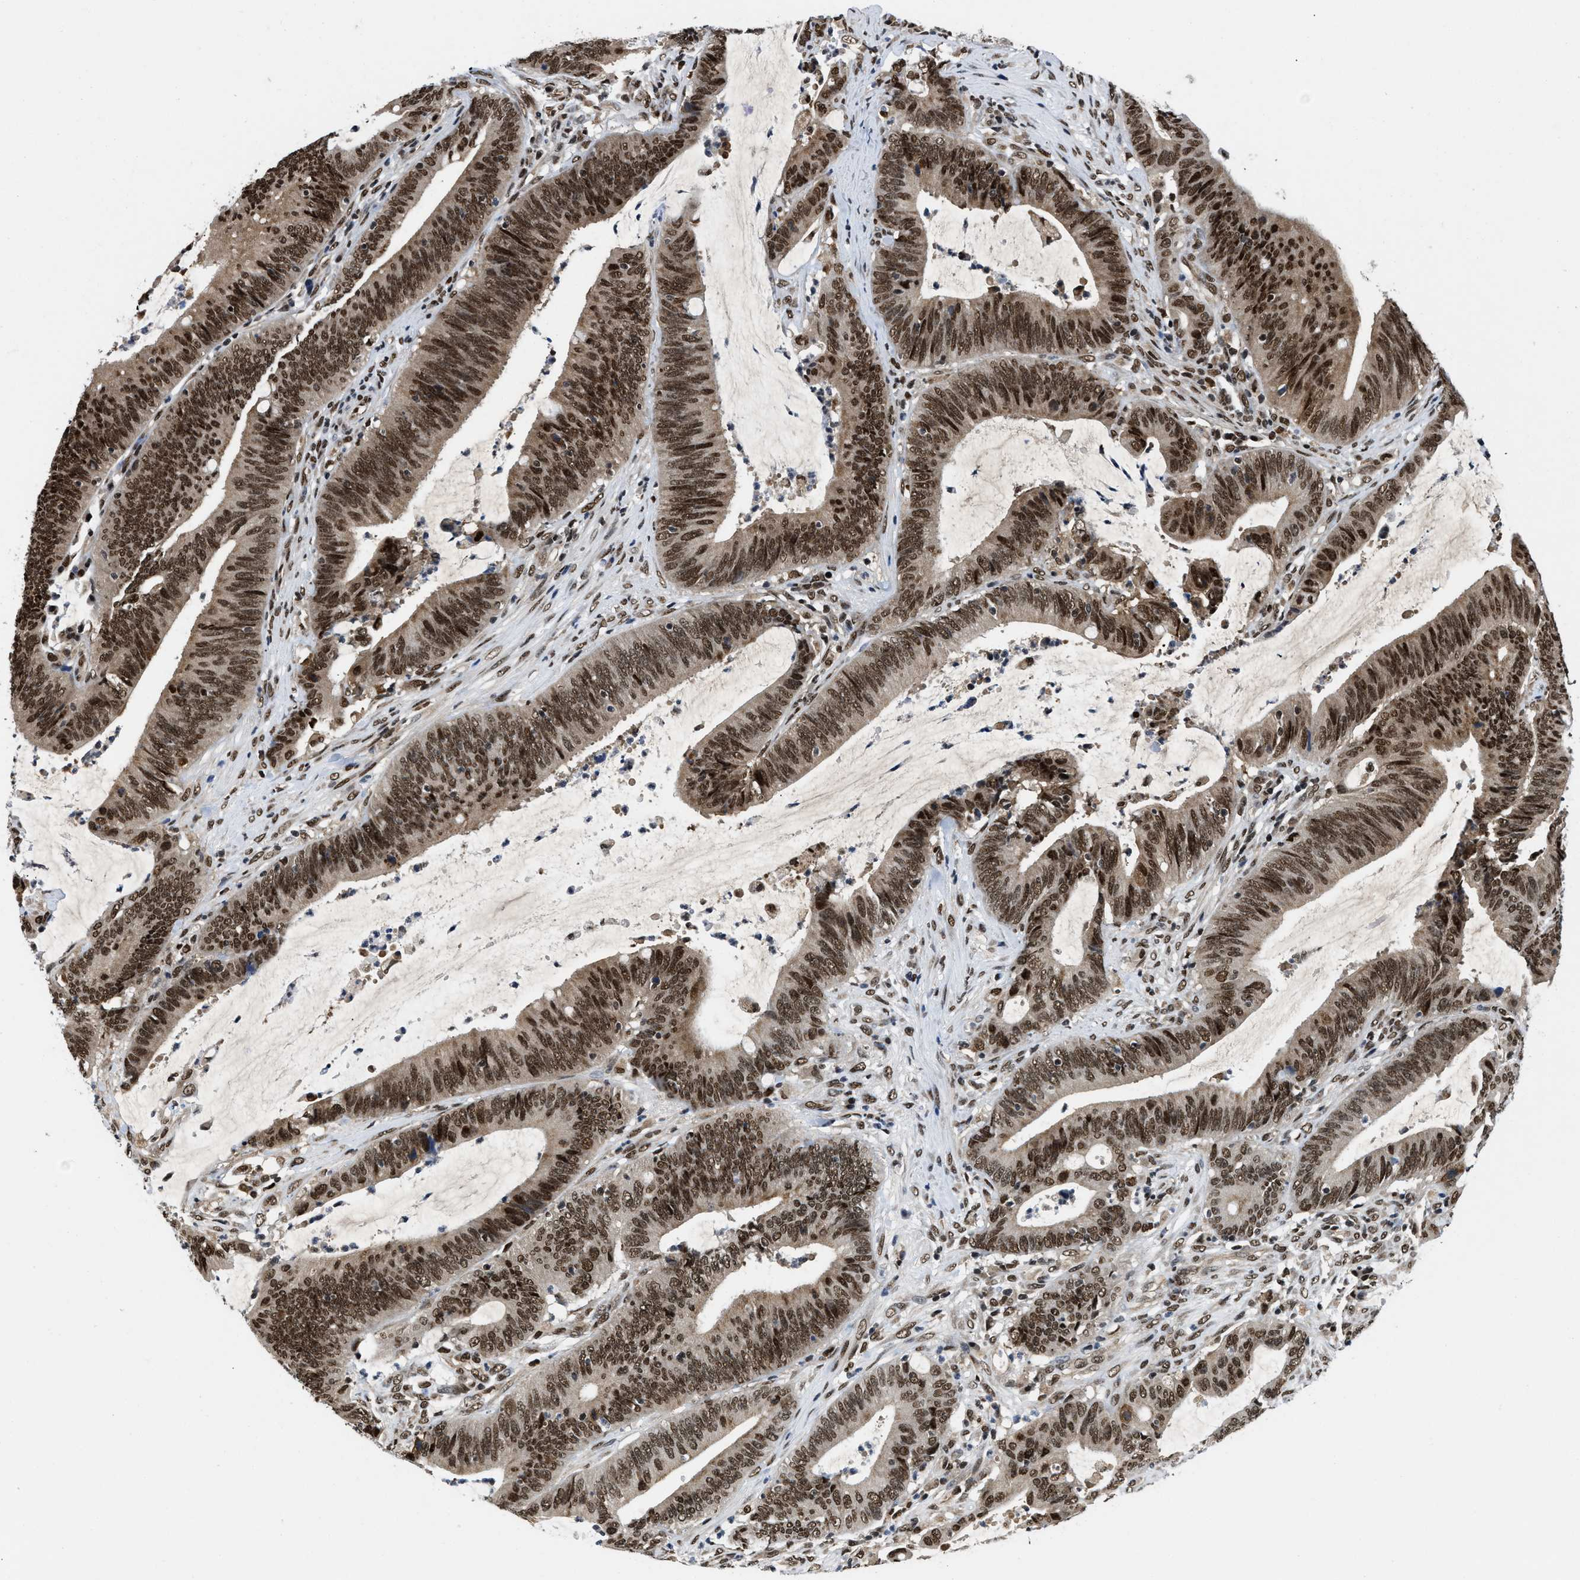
{"staining": {"intensity": "strong", "quantity": ">75%", "location": "nuclear"}, "tissue": "colorectal cancer", "cell_type": "Tumor cells", "image_type": "cancer", "snomed": [{"axis": "morphology", "description": "Normal tissue, NOS"}, {"axis": "morphology", "description": "Adenocarcinoma, NOS"}, {"axis": "topography", "description": "Rectum"}], "caption": "A photomicrograph showing strong nuclear positivity in approximately >75% of tumor cells in colorectal adenocarcinoma, as visualized by brown immunohistochemical staining.", "gene": "SAFB", "patient": {"sex": "female", "age": 66}}